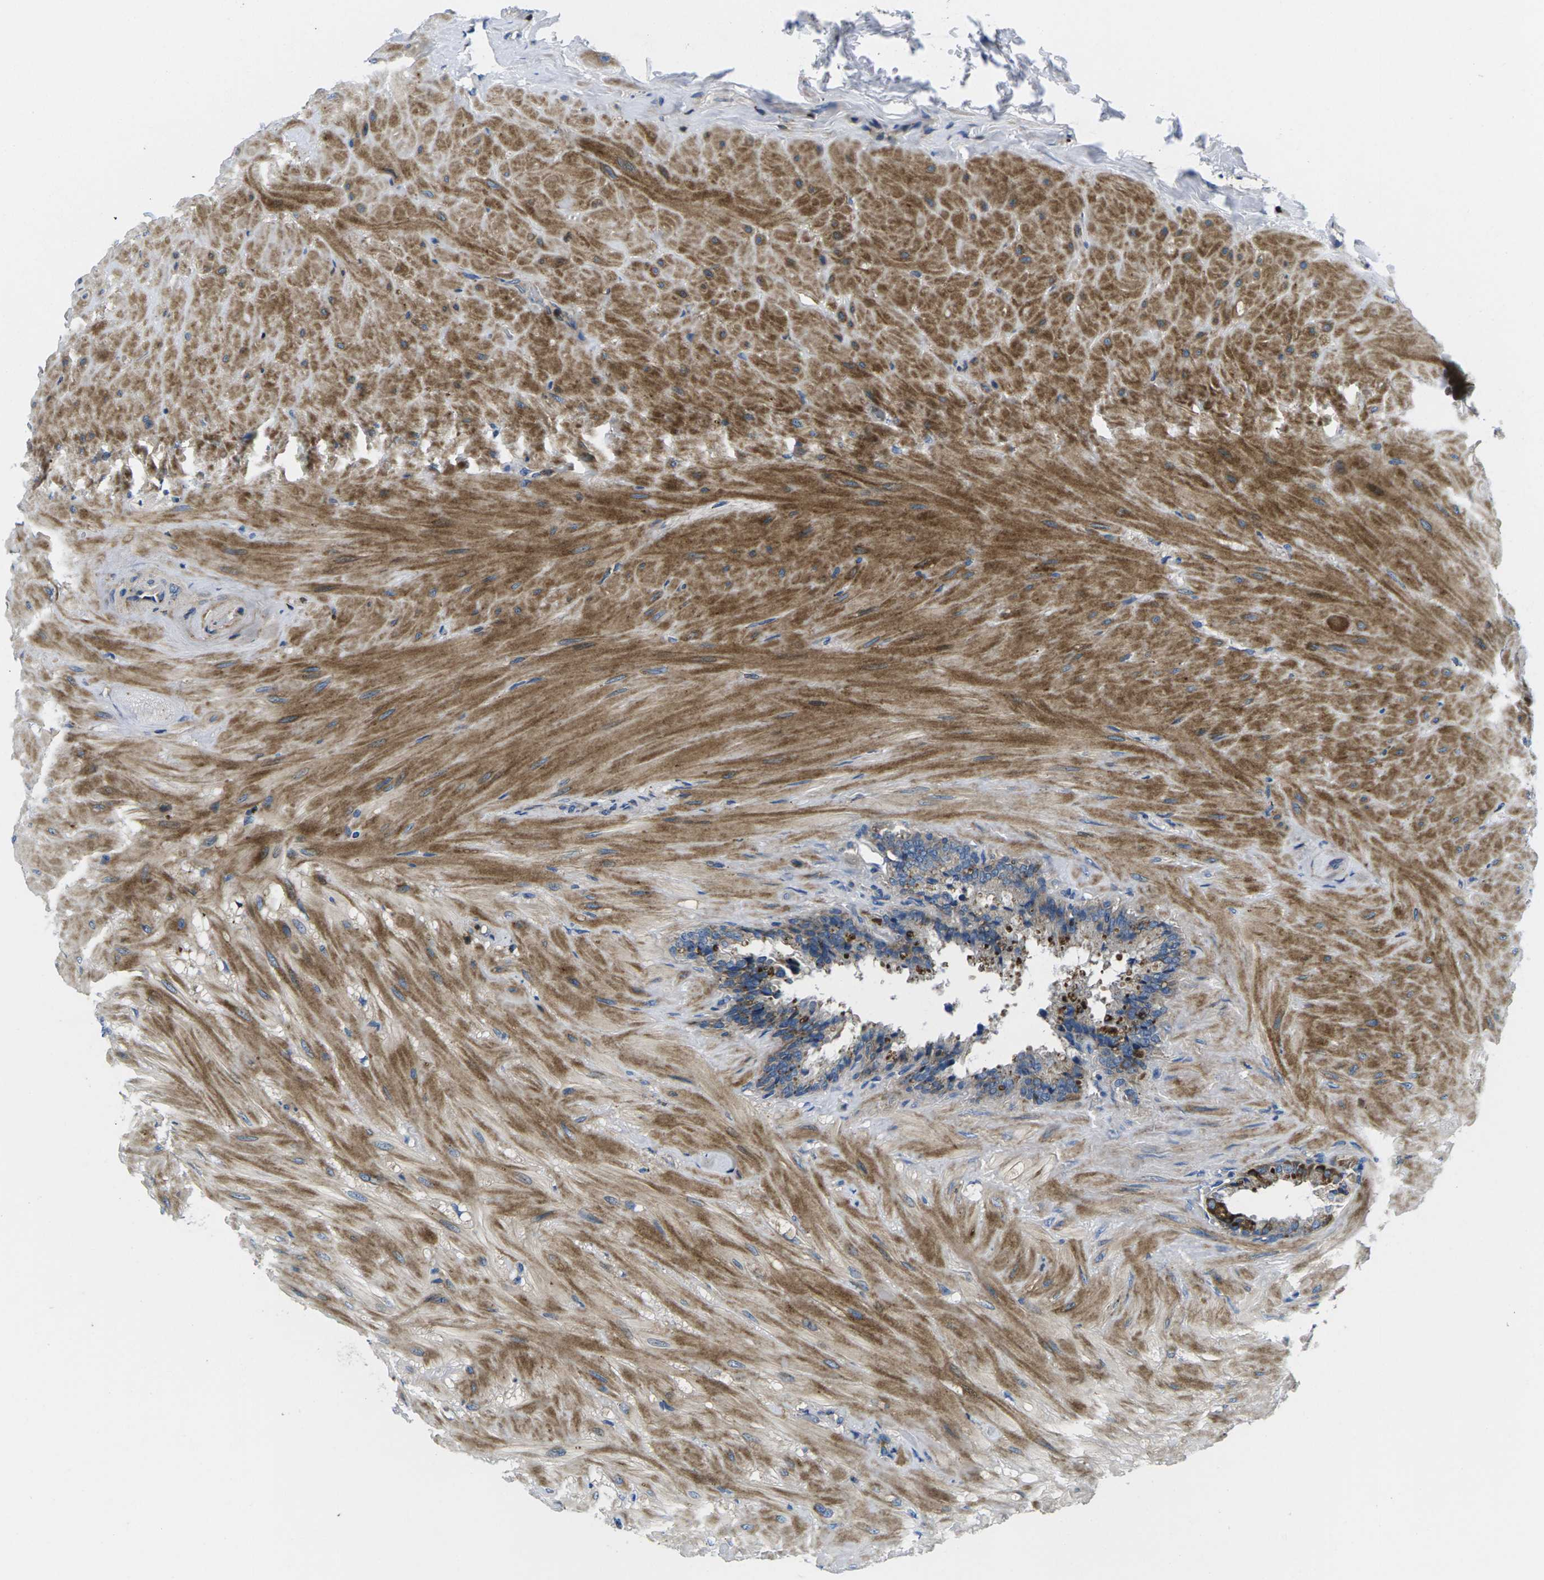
{"staining": {"intensity": "weak", "quantity": "<25%", "location": "cytoplasmic/membranous"}, "tissue": "seminal vesicle", "cell_type": "Glandular cells", "image_type": "normal", "snomed": [{"axis": "morphology", "description": "Normal tissue, NOS"}, {"axis": "topography", "description": "Seminal veicle"}], "caption": "Image shows no significant protein positivity in glandular cells of normal seminal vesicle. Brightfield microscopy of IHC stained with DAB (3,3'-diaminobenzidine) (brown) and hematoxylin (blue), captured at high magnification.", "gene": "PLCE1", "patient": {"sex": "male", "age": 46}}